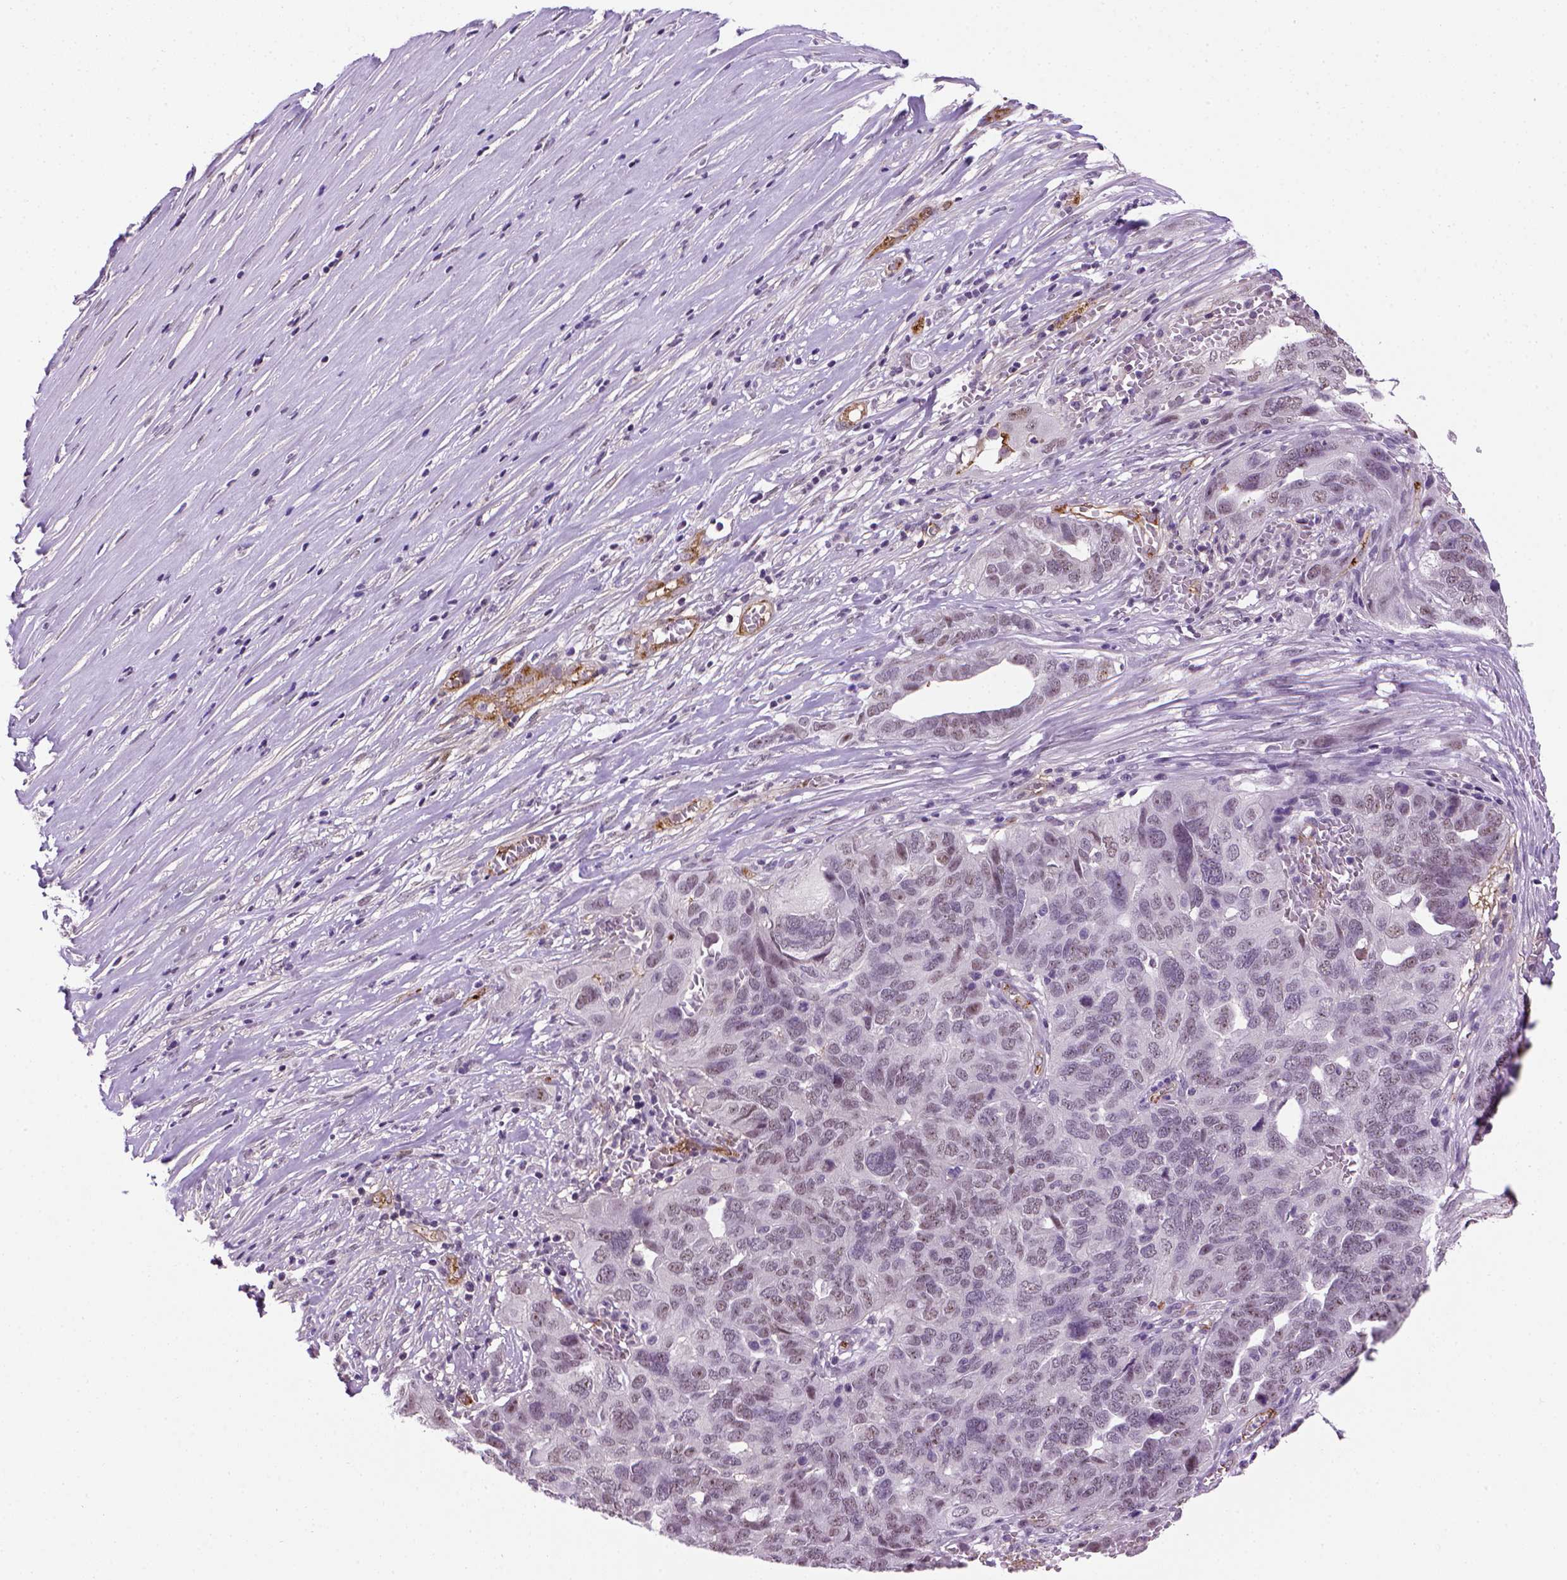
{"staining": {"intensity": "negative", "quantity": "none", "location": "none"}, "tissue": "ovarian cancer", "cell_type": "Tumor cells", "image_type": "cancer", "snomed": [{"axis": "morphology", "description": "Carcinoma, endometroid"}, {"axis": "topography", "description": "Soft tissue"}, {"axis": "topography", "description": "Ovary"}], "caption": "This histopathology image is of ovarian cancer (endometroid carcinoma) stained with immunohistochemistry (IHC) to label a protein in brown with the nuclei are counter-stained blue. There is no staining in tumor cells.", "gene": "VWF", "patient": {"sex": "female", "age": 52}}